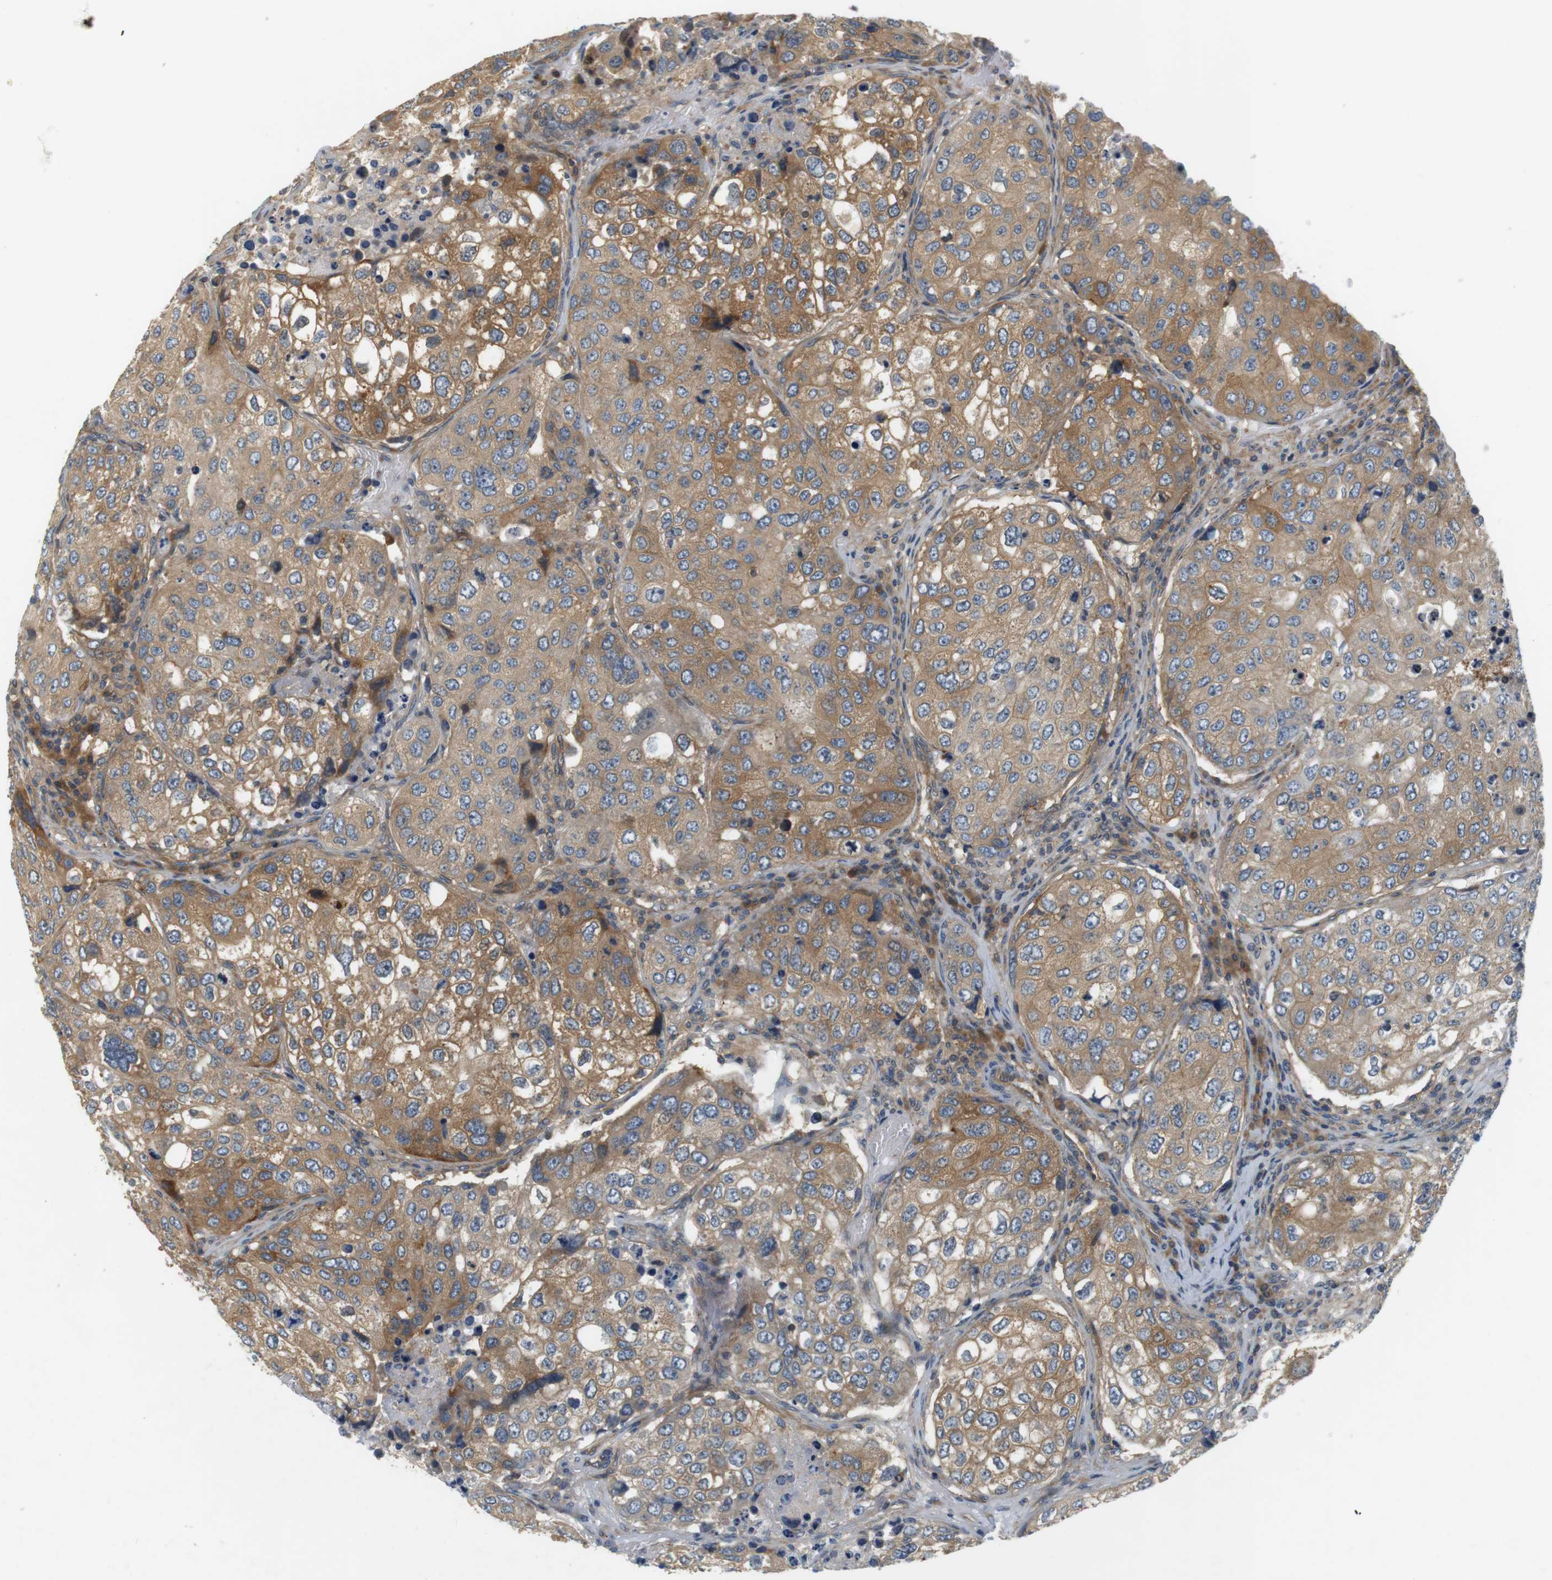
{"staining": {"intensity": "moderate", "quantity": "25%-75%", "location": "cytoplasmic/membranous"}, "tissue": "urothelial cancer", "cell_type": "Tumor cells", "image_type": "cancer", "snomed": [{"axis": "morphology", "description": "Urothelial carcinoma, High grade"}, {"axis": "topography", "description": "Lymph node"}, {"axis": "topography", "description": "Urinary bladder"}], "caption": "Brown immunohistochemical staining in urothelial cancer exhibits moderate cytoplasmic/membranous staining in approximately 25%-75% of tumor cells.", "gene": "SH3GLB1", "patient": {"sex": "male", "age": 51}}